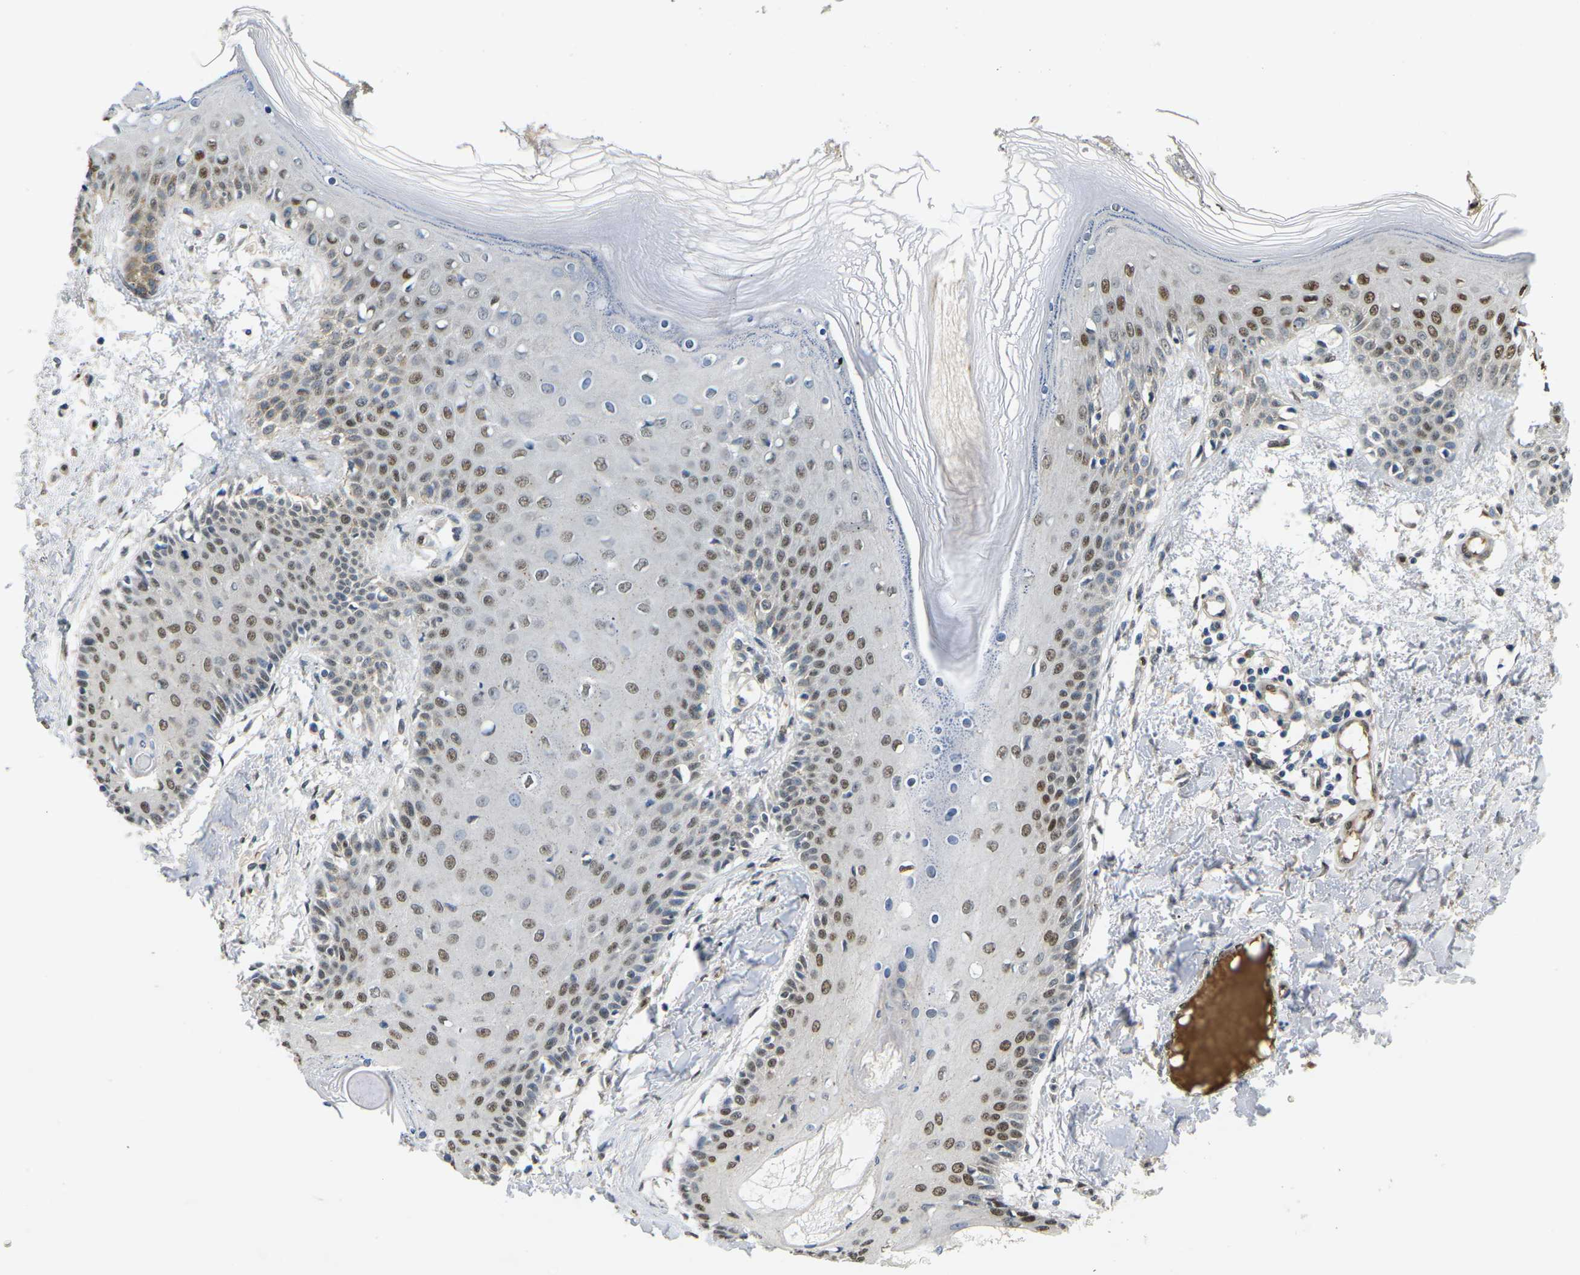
{"staining": {"intensity": "moderate", "quantity": "<25%", "location": "nuclear"}, "tissue": "skin", "cell_type": "Fibroblasts", "image_type": "normal", "snomed": [{"axis": "morphology", "description": "Normal tissue, NOS"}, {"axis": "topography", "description": "Skin"}], "caption": "IHC histopathology image of normal skin: skin stained using IHC reveals low levels of moderate protein expression localized specifically in the nuclear of fibroblasts, appearing as a nuclear brown color.", "gene": "ERBB4", "patient": {"sex": "male", "age": 53}}